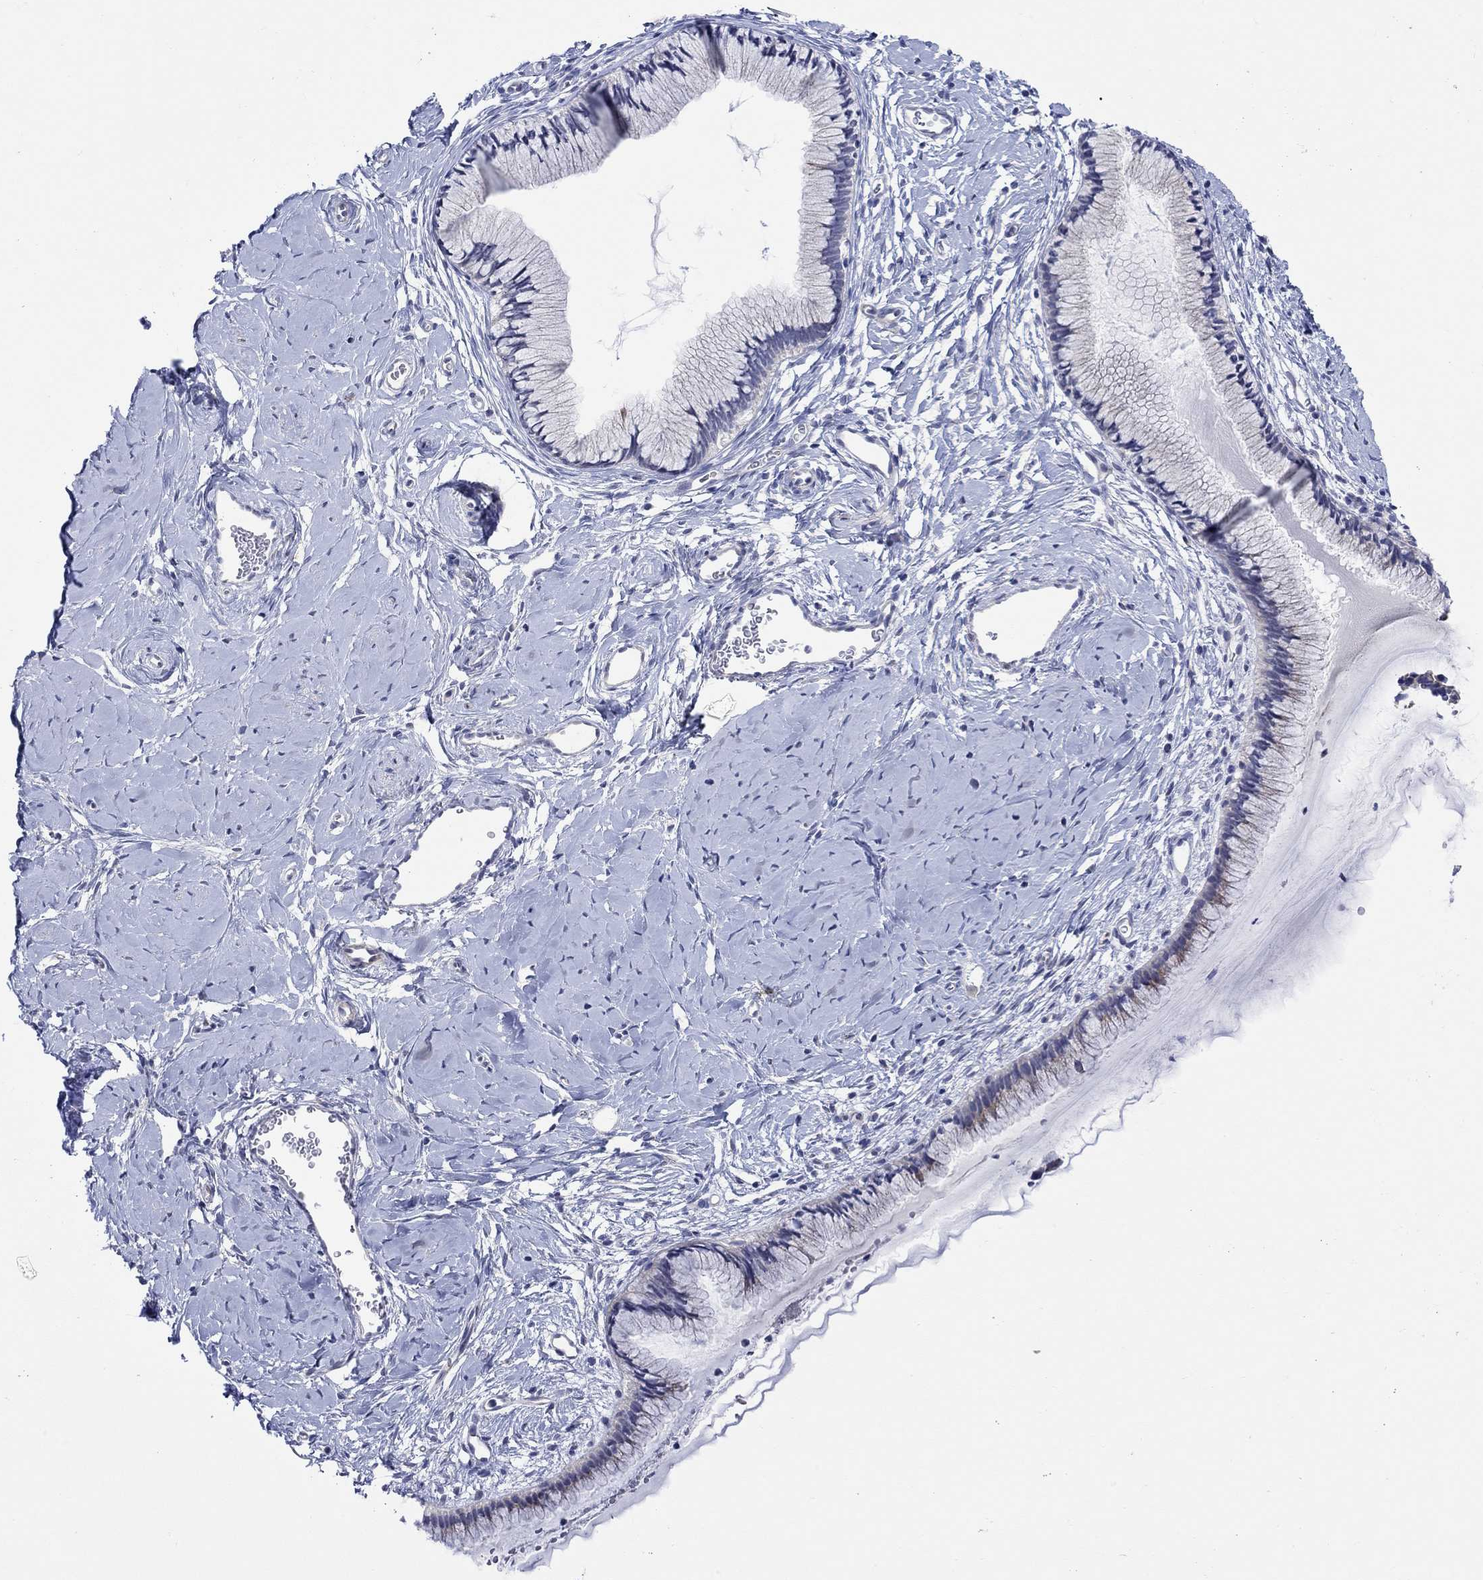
{"staining": {"intensity": "negative", "quantity": "none", "location": "none"}, "tissue": "cervix", "cell_type": "Glandular cells", "image_type": "normal", "snomed": [{"axis": "morphology", "description": "Normal tissue, NOS"}, {"axis": "topography", "description": "Cervix"}], "caption": "Immunohistochemistry (IHC) of unremarkable human cervix exhibits no positivity in glandular cells.", "gene": "KRT222", "patient": {"sex": "female", "age": 40}}